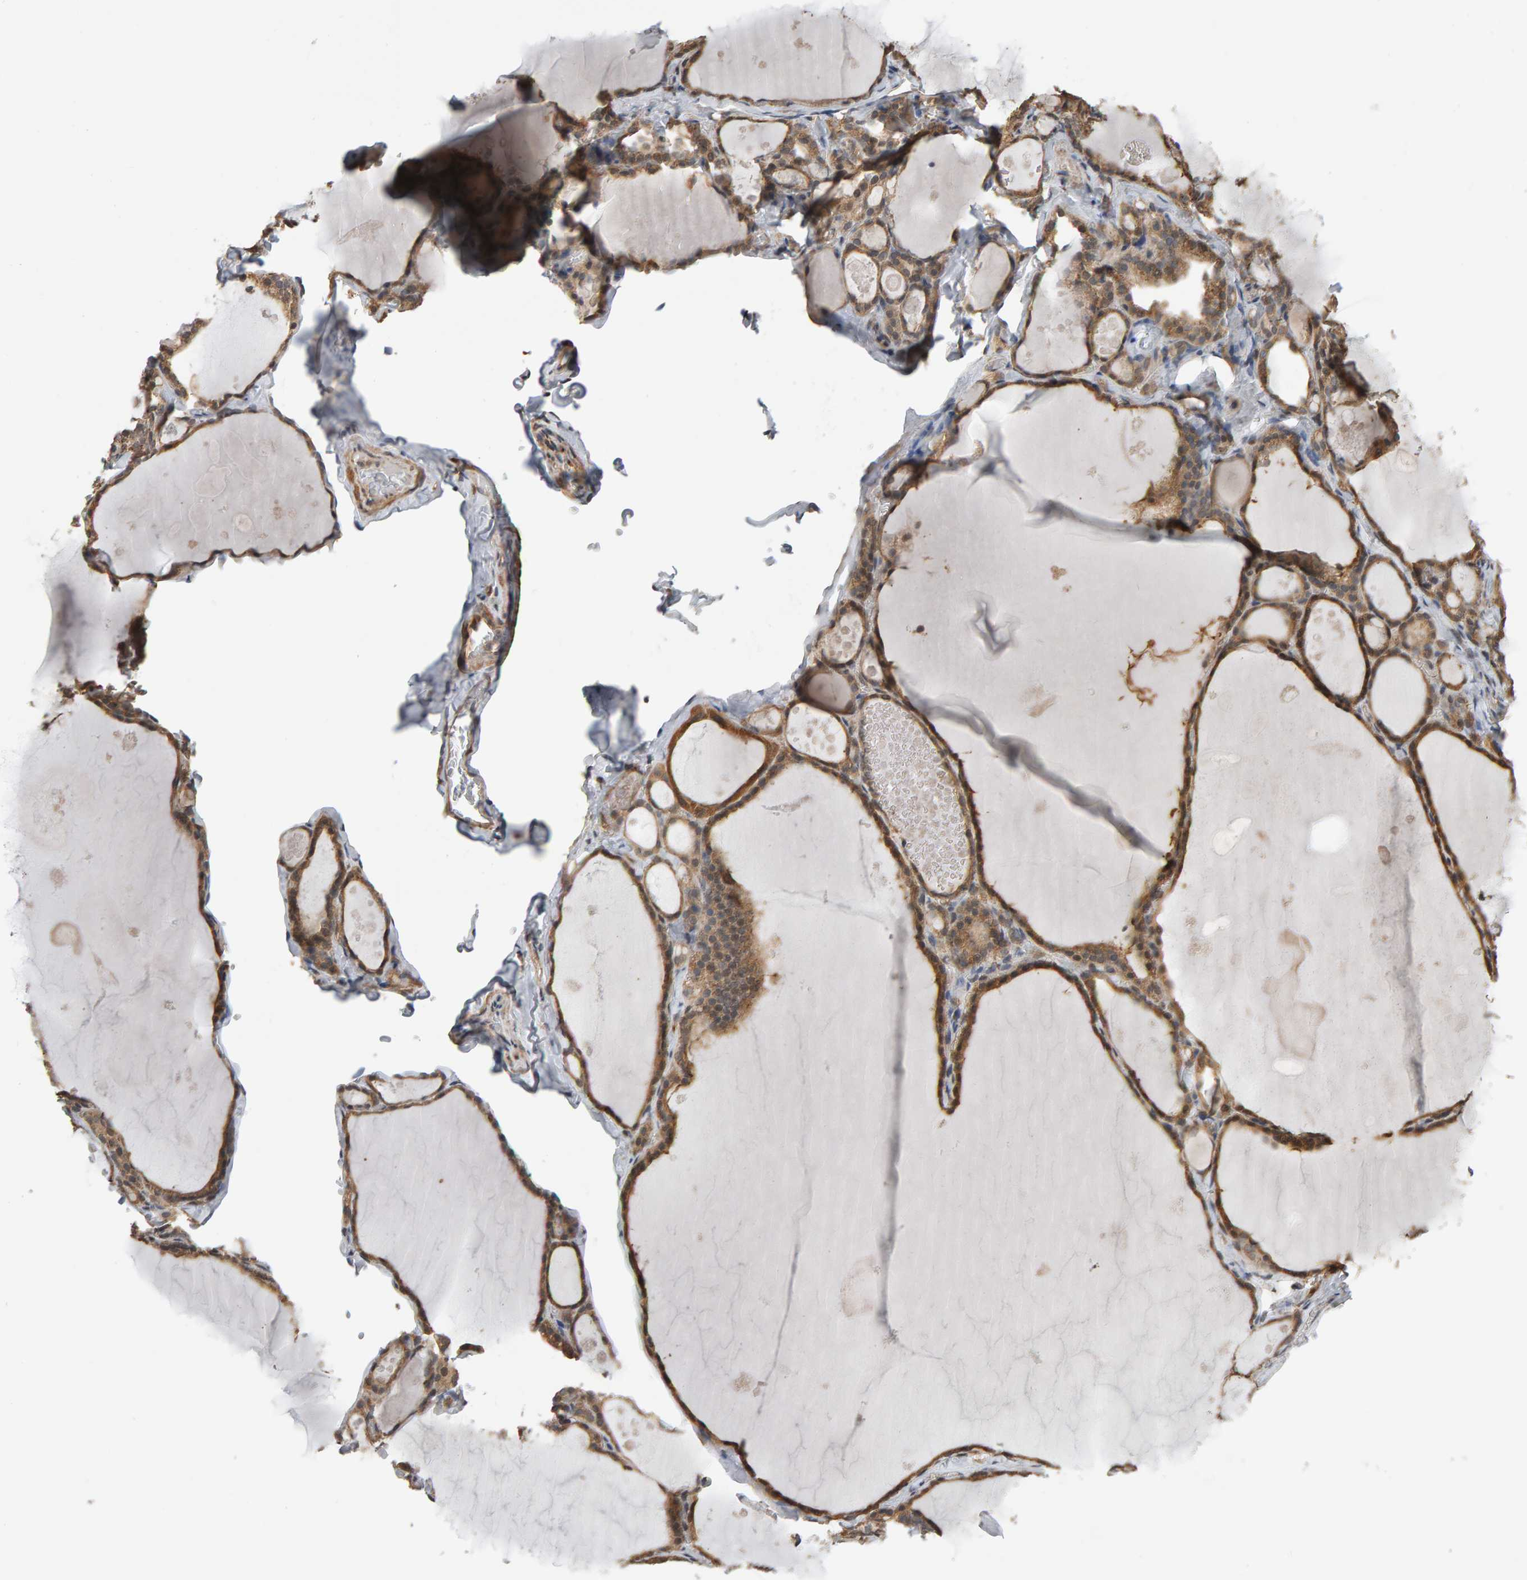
{"staining": {"intensity": "moderate", "quantity": ">75%", "location": "cytoplasmic/membranous"}, "tissue": "thyroid gland", "cell_type": "Glandular cells", "image_type": "normal", "snomed": [{"axis": "morphology", "description": "Normal tissue, NOS"}, {"axis": "topography", "description": "Thyroid gland"}], "caption": "Protein expression analysis of normal thyroid gland shows moderate cytoplasmic/membranous positivity in approximately >75% of glandular cells. (Brightfield microscopy of DAB IHC at high magnification).", "gene": "COASY", "patient": {"sex": "male", "age": 56}}